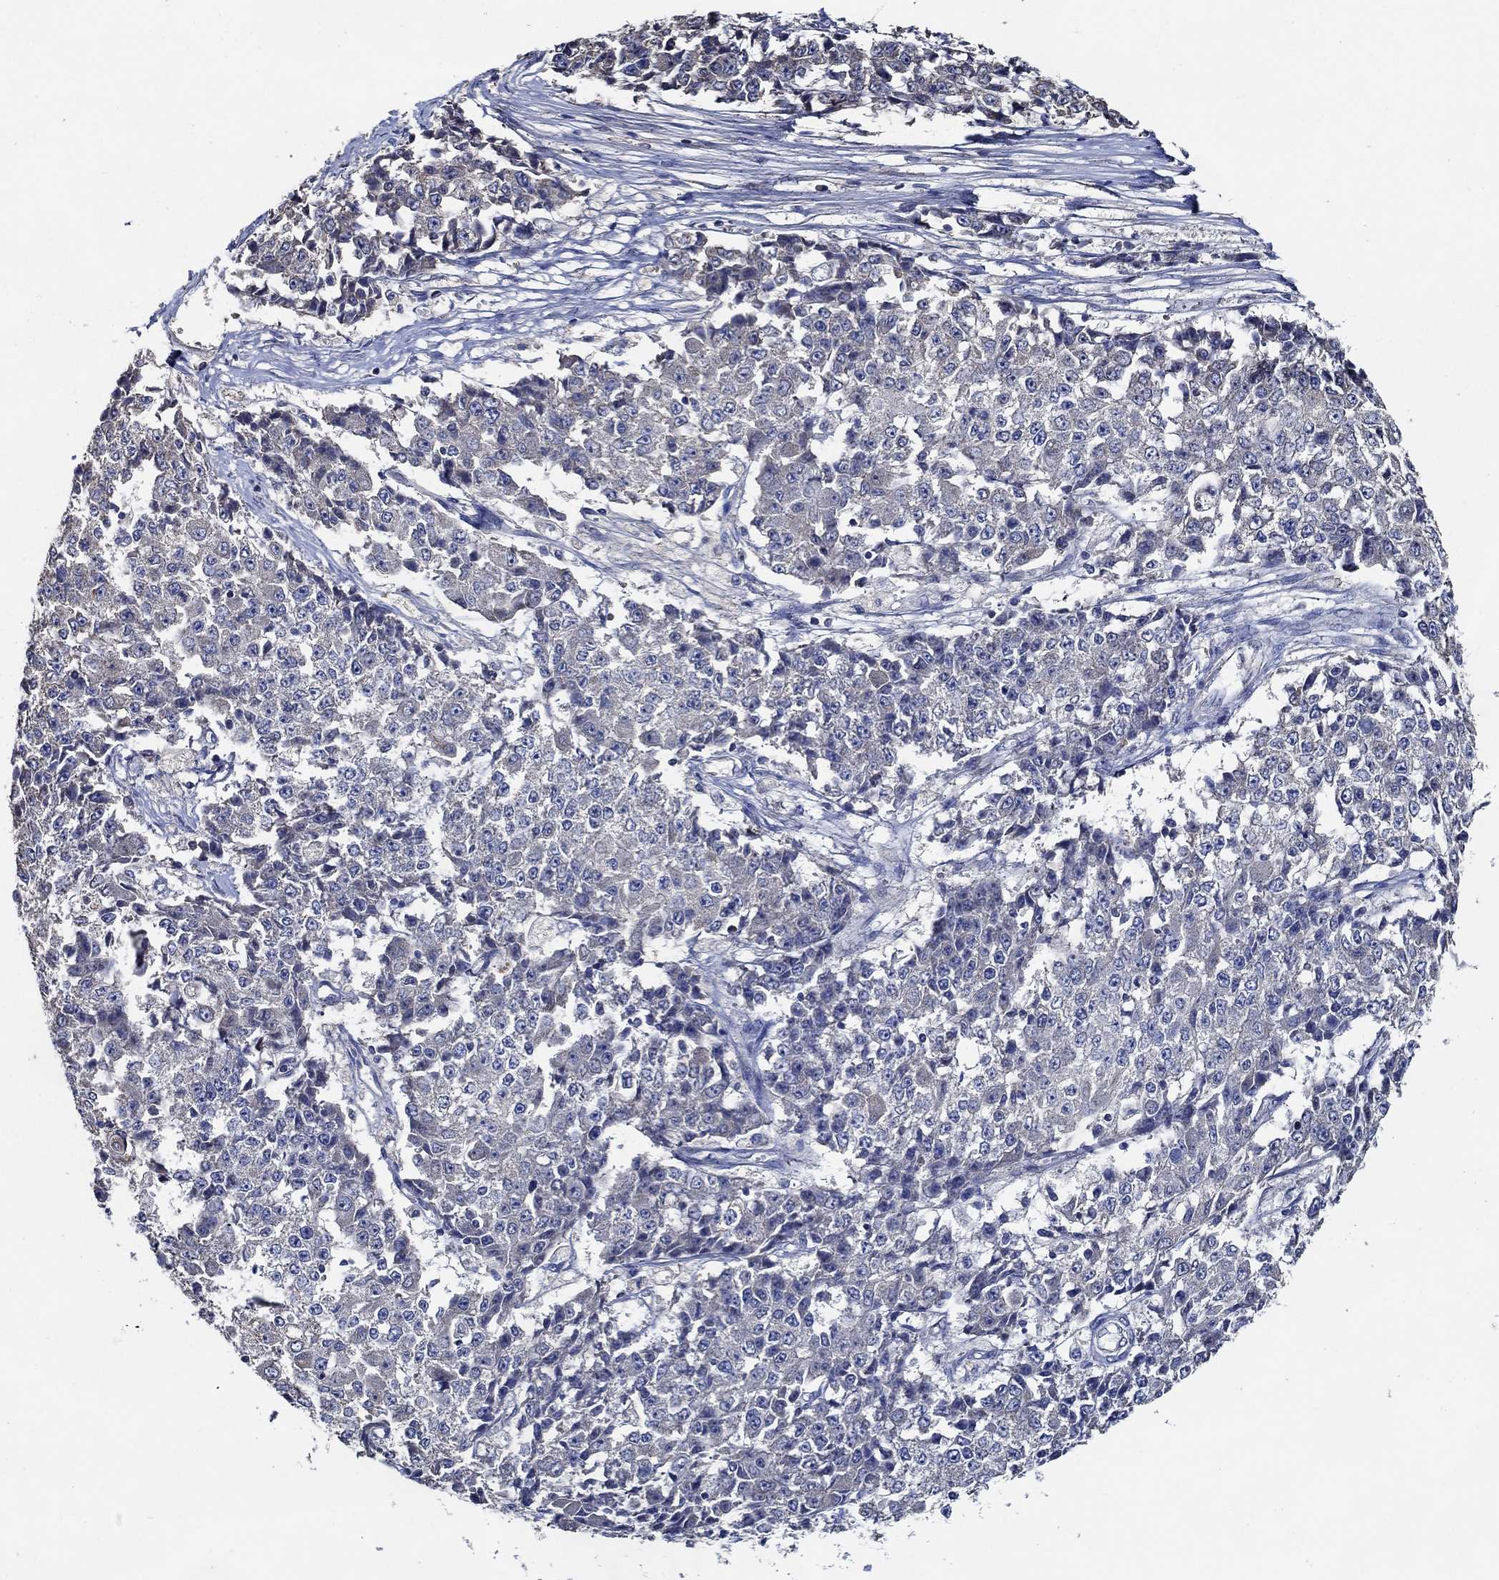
{"staining": {"intensity": "negative", "quantity": "none", "location": "none"}, "tissue": "ovarian cancer", "cell_type": "Tumor cells", "image_type": "cancer", "snomed": [{"axis": "morphology", "description": "Carcinoma, endometroid"}, {"axis": "topography", "description": "Ovary"}], "caption": "This is an immunohistochemistry (IHC) micrograph of human ovarian cancer (endometroid carcinoma). There is no positivity in tumor cells.", "gene": "WDR53", "patient": {"sex": "female", "age": 42}}